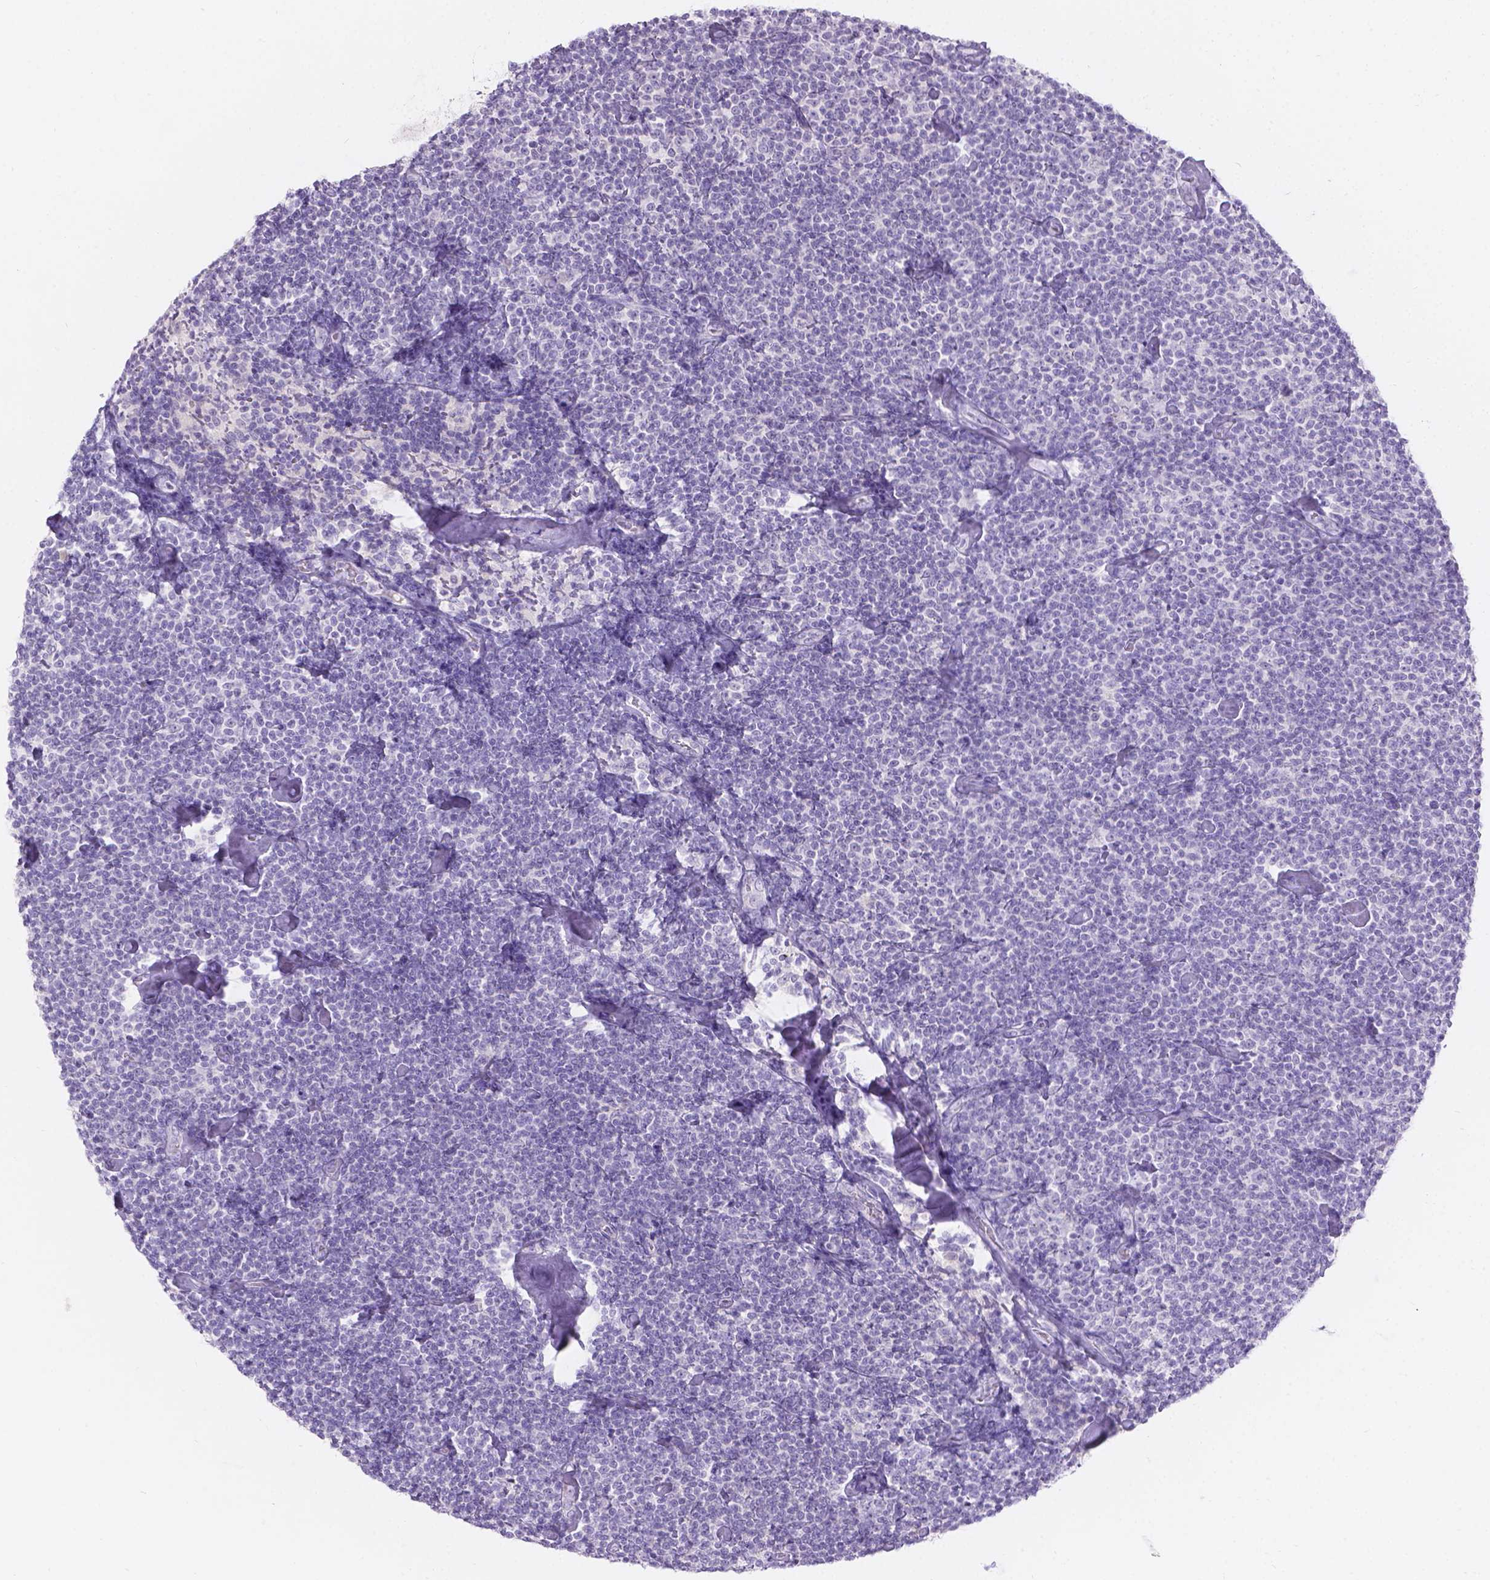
{"staining": {"intensity": "negative", "quantity": "none", "location": "none"}, "tissue": "lymphoma", "cell_type": "Tumor cells", "image_type": "cancer", "snomed": [{"axis": "morphology", "description": "Malignant lymphoma, non-Hodgkin's type, Low grade"}, {"axis": "topography", "description": "Lymph node"}], "caption": "Immunohistochemistry image of neoplastic tissue: low-grade malignant lymphoma, non-Hodgkin's type stained with DAB reveals no significant protein staining in tumor cells.", "gene": "GAL3ST2", "patient": {"sex": "male", "age": 81}}